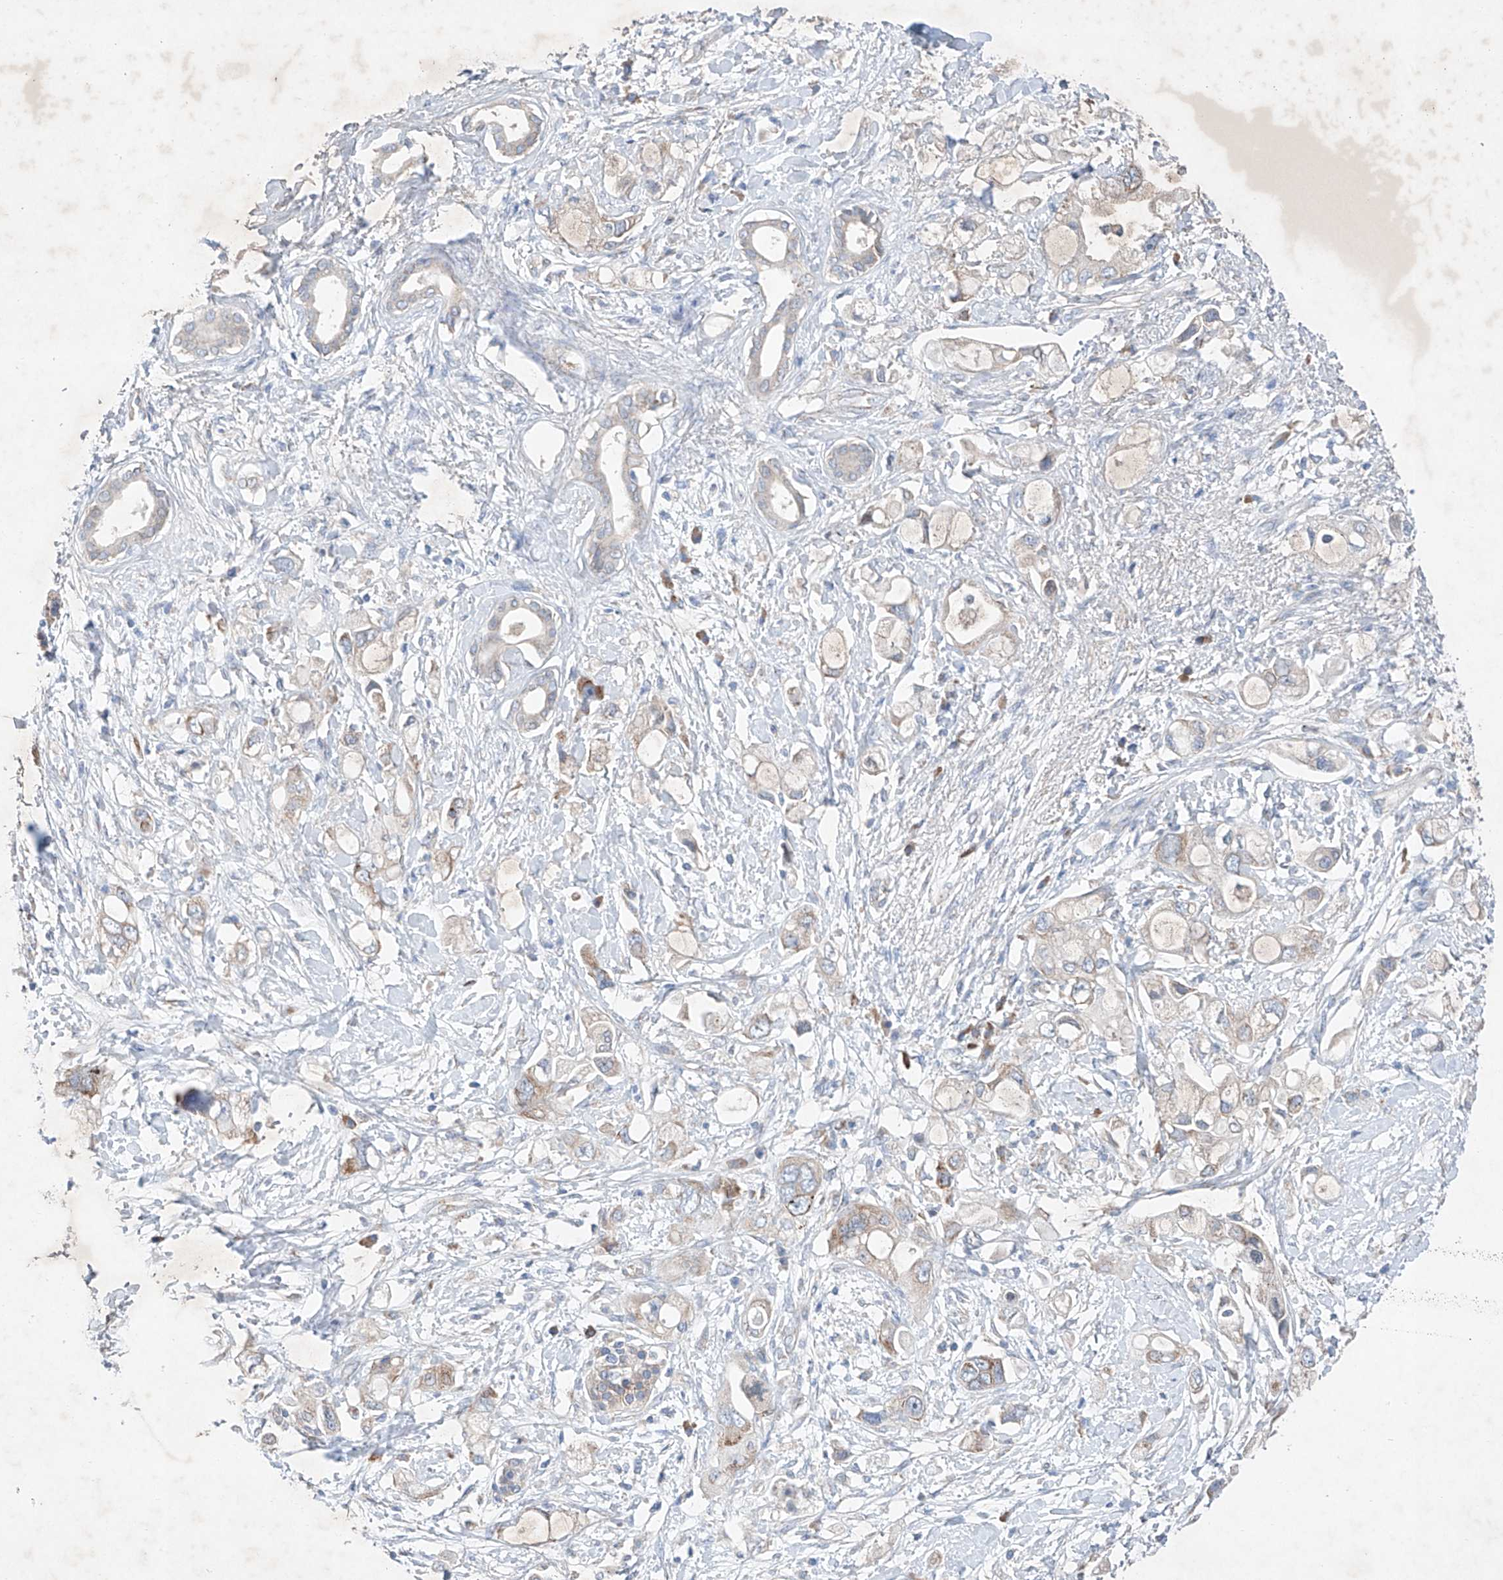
{"staining": {"intensity": "weak", "quantity": "<25%", "location": "cytoplasmic/membranous"}, "tissue": "pancreatic cancer", "cell_type": "Tumor cells", "image_type": "cancer", "snomed": [{"axis": "morphology", "description": "Adenocarcinoma, NOS"}, {"axis": "topography", "description": "Pancreas"}], "caption": "Protein analysis of pancreatic adenocarcinoma displays no significant expression in tumor cells.", "gene": "FASTK", "patient": {"sex": "female", "age": 56}}